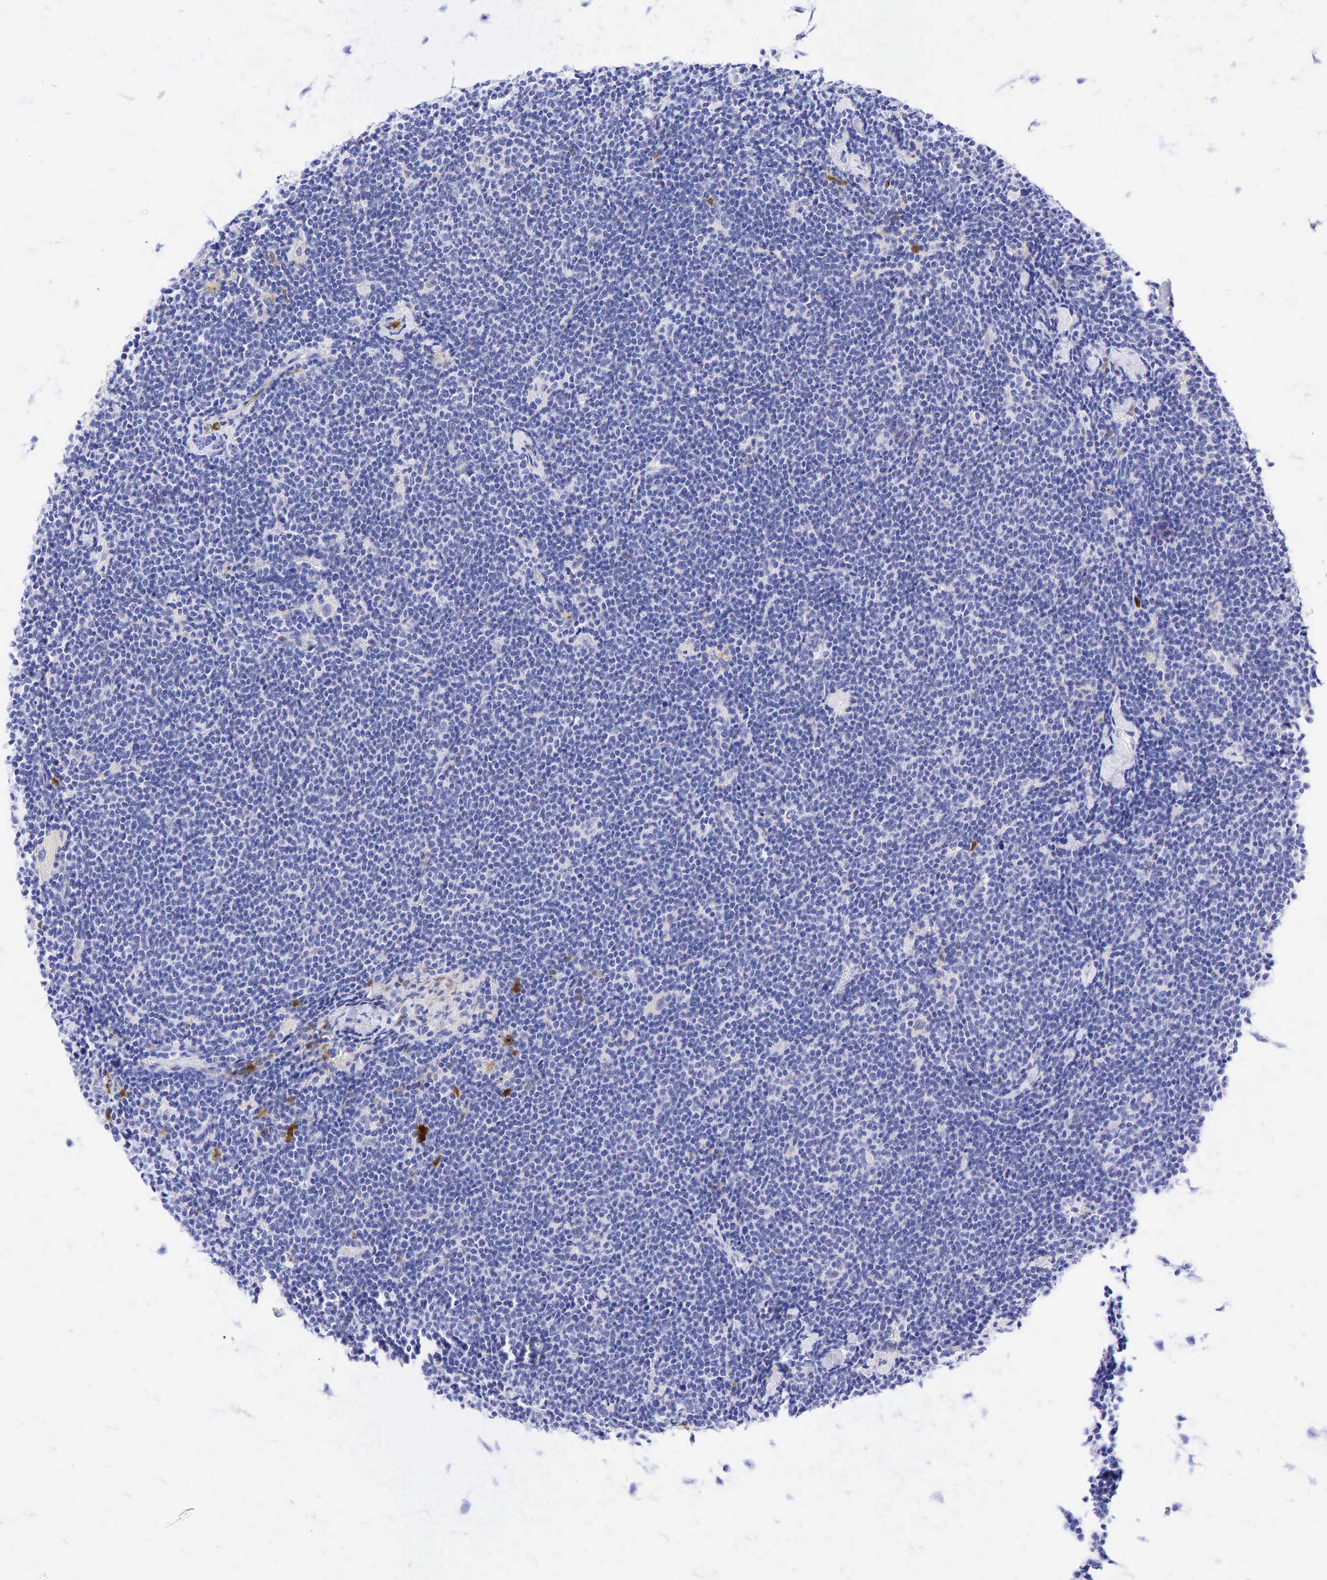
{"staining": {"intensity": "negative", "quantity": "none", "location": "none"}, "tissue": "lymphoma", "cell_type": "Tumor cells", "image_type": "cancer", "snomed": [{"axis": "morphology", "description": "Malignant lymphoma, non-Hodgkin's type, Low grade"}, {"axis": "topography", "description": "Lymph node"}], "caption": "Malignant lymphoma, non-Hodgkin's type (low-grade) was stained to show a protein in brown. There is no significant positivity in tumor cells. Brightfield microscopy of immunohistochemistry (IHC) stained with DAB (3,3'-diaminobenzidine) (brown) and hematoxylin (blue), captured at high magnification.", "gene": "TNFRSF8", "patient": {"sex": "male", "age": 65}}